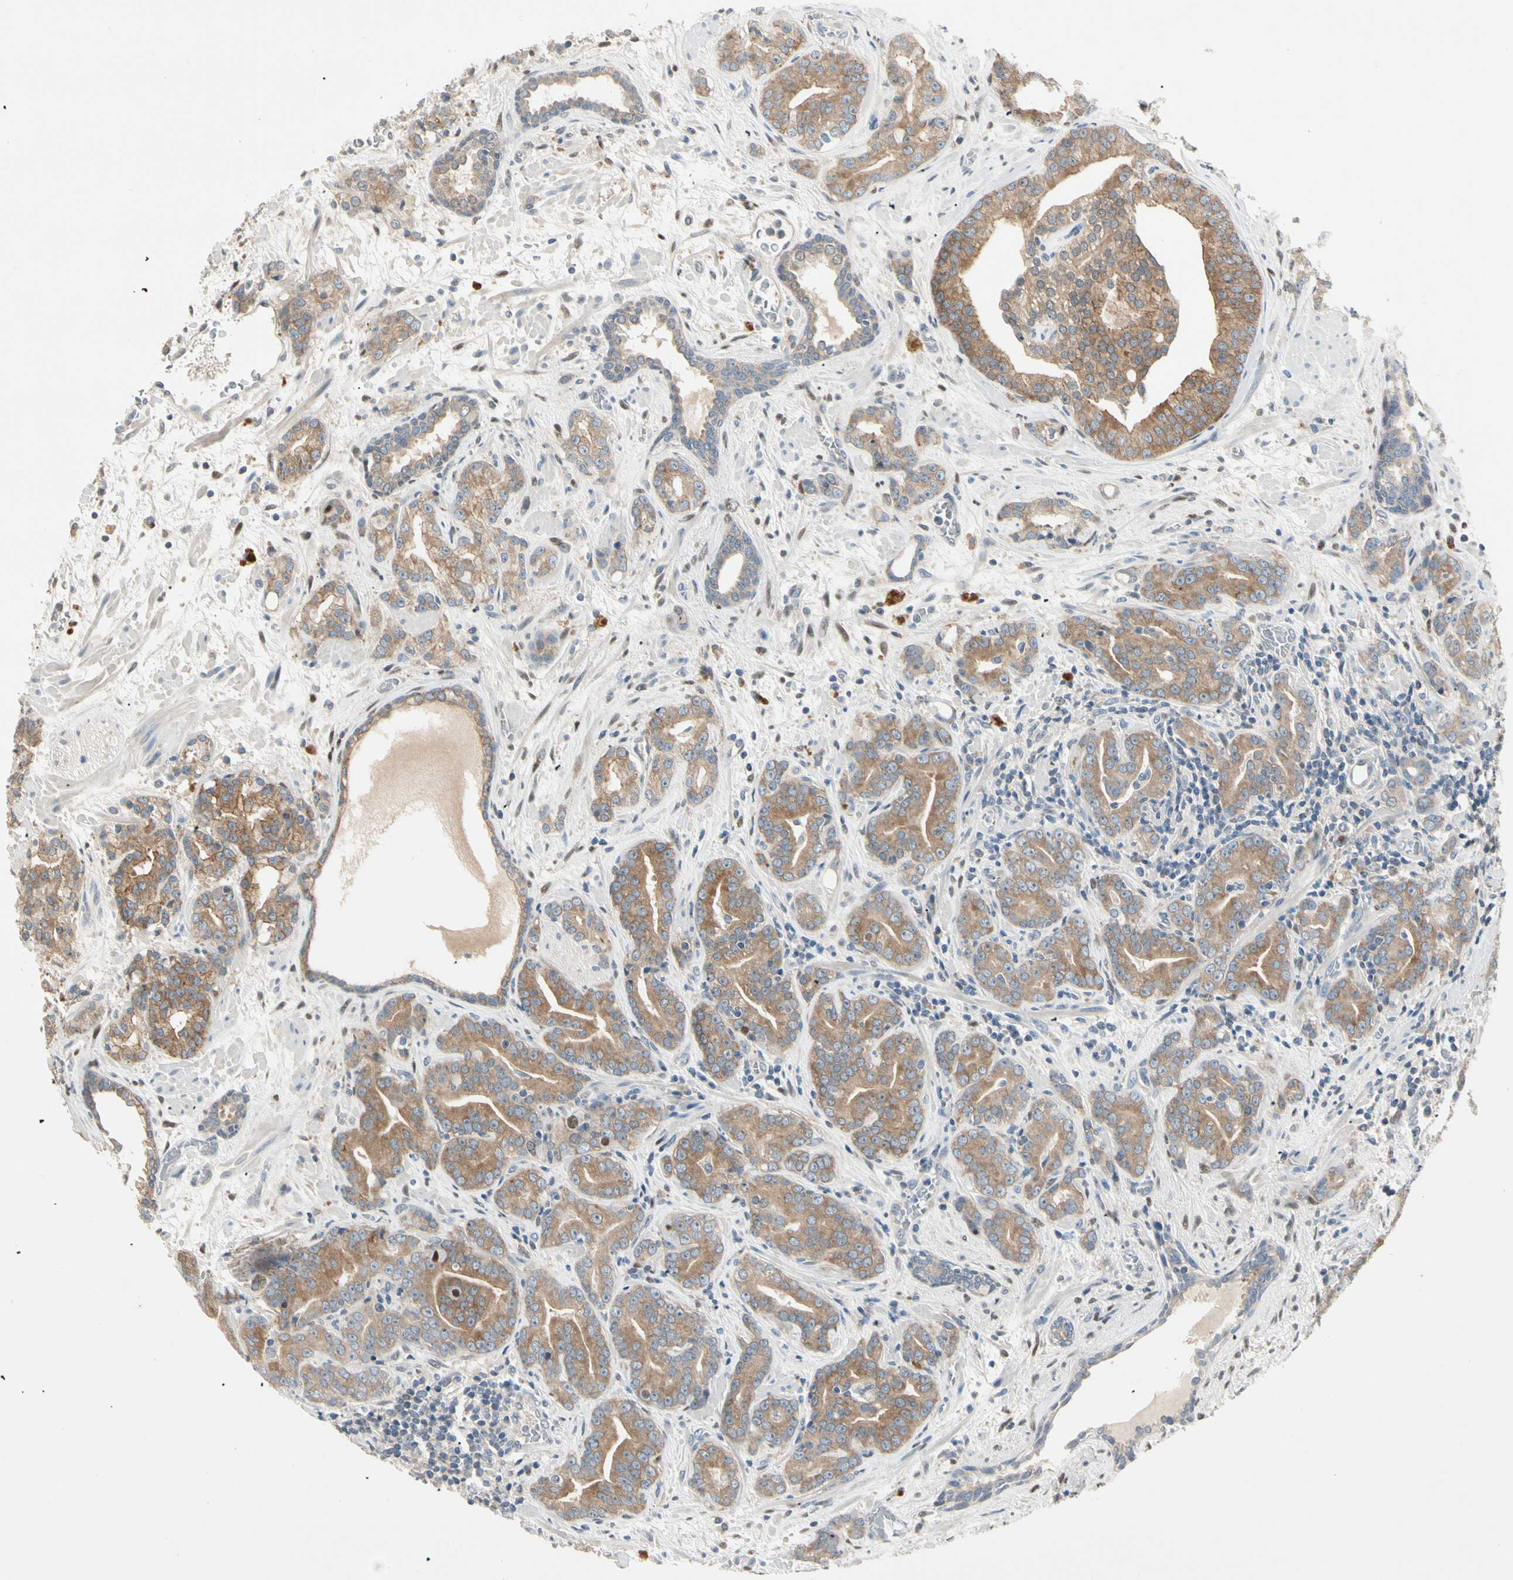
{"staining": {"intensity": "moderate", "quantity": ">75%", "location": "cytoplasmic/membranous"}, "tissue": "prostate cancer", "cell_type": "Tumor cells", "image_type": "cancer", "snomed": [{"axis": "morphology", "description": "Adenocarcinoma, Low grade"}, {"axis": "topography", "description": "Prostate"}], "caption": "Immunohistochemical staining of human prostate adenocarcinoma (low-grade) shows medium levels of moderate cytoplasmic/membranous protein positivity in approximately >75% of tumor cells.", "gene": "IL1R1", "patient": {"sex": "male", "age": 63}}